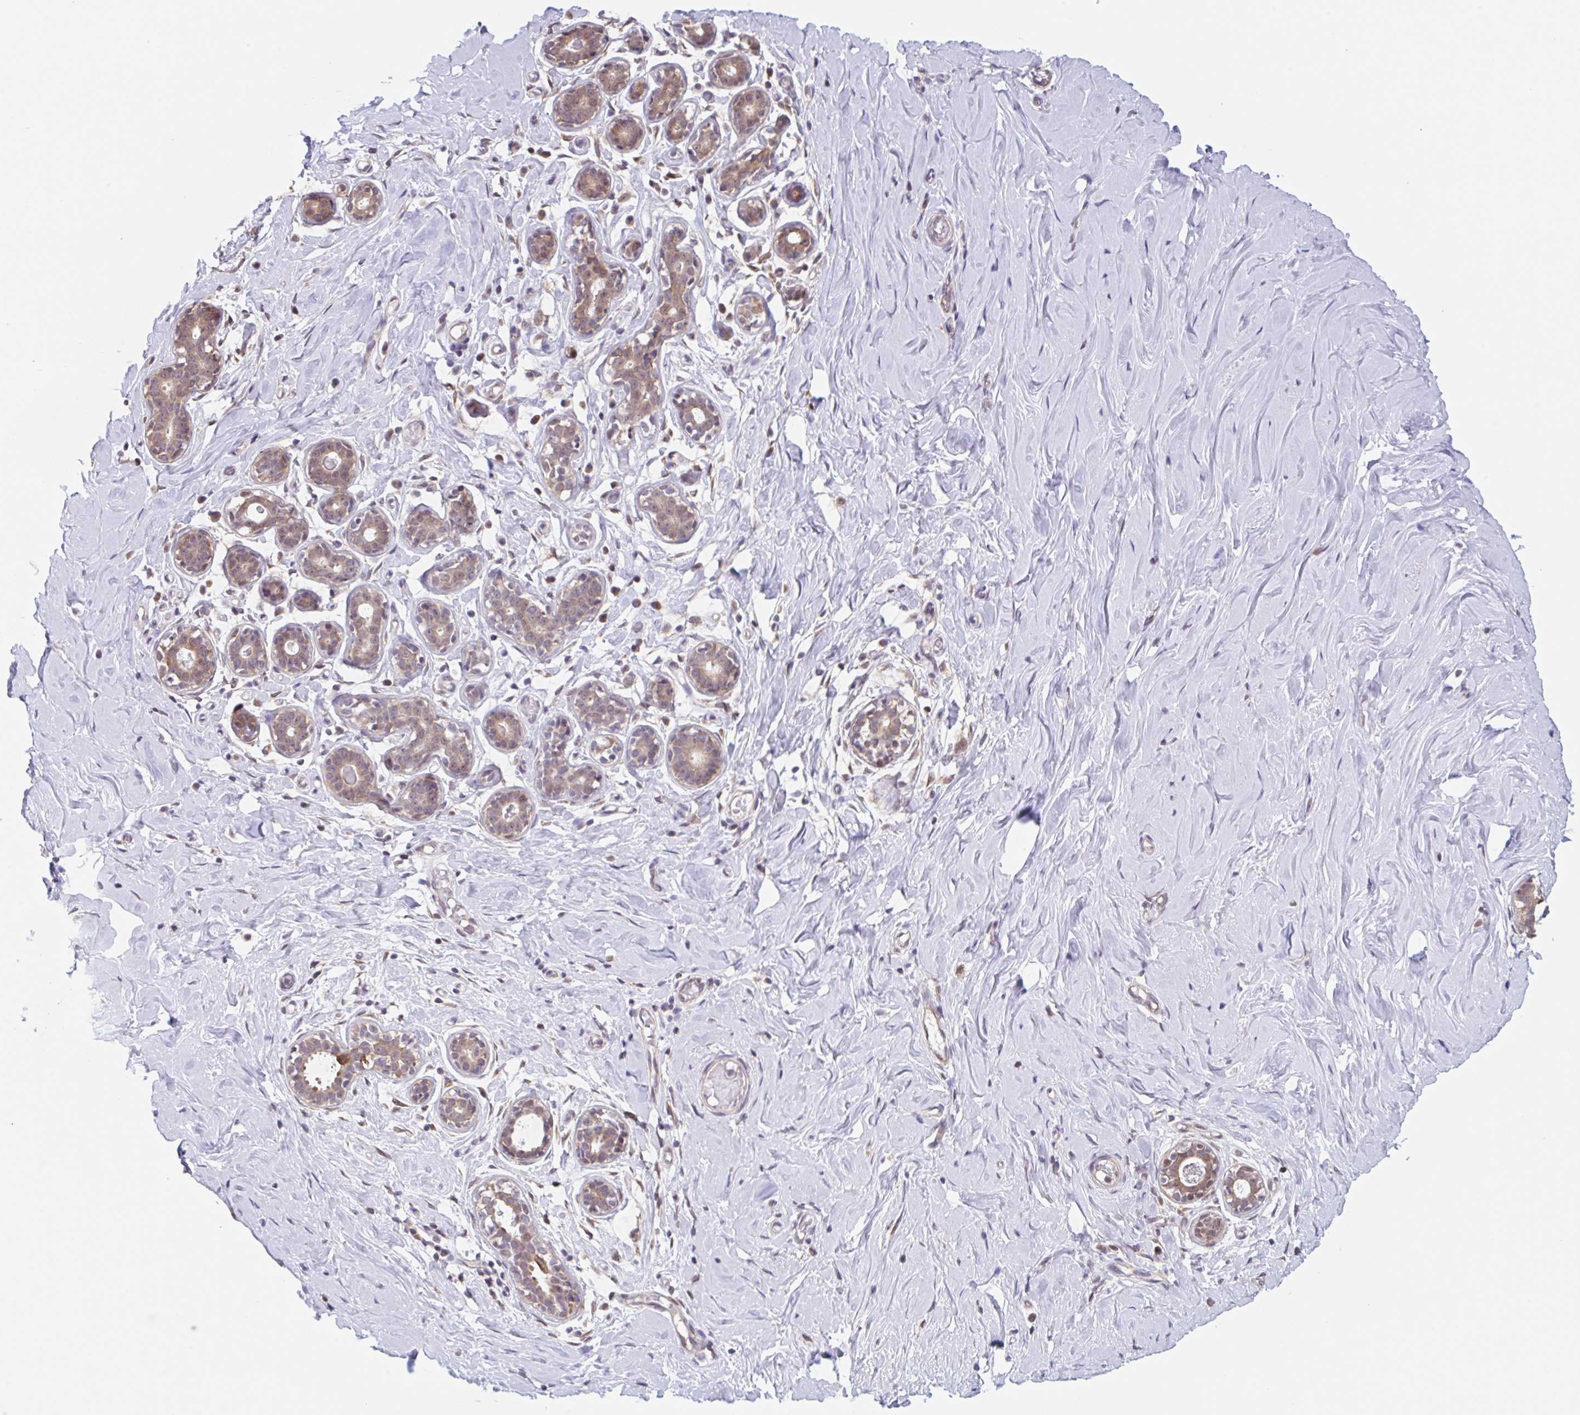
{"staining": {"intensity": "negative", "quantity": "none", "location": "none"}, "tissue": "breast", "cell_type": "Adipocytes", "image_type": "normal", "snomed": [{"axis": "morphology", "description": "Normal tissue, NOS"}, {"axis": "topography", "description": "Breast"}], "caption": "Immunohistochemistry histopathology image of benign human breast stained for a protein (brown), which demonstrates no expression in adipocytes.", "gene": "TBPL2", "patient": {"sex": "female", "age": 27}}